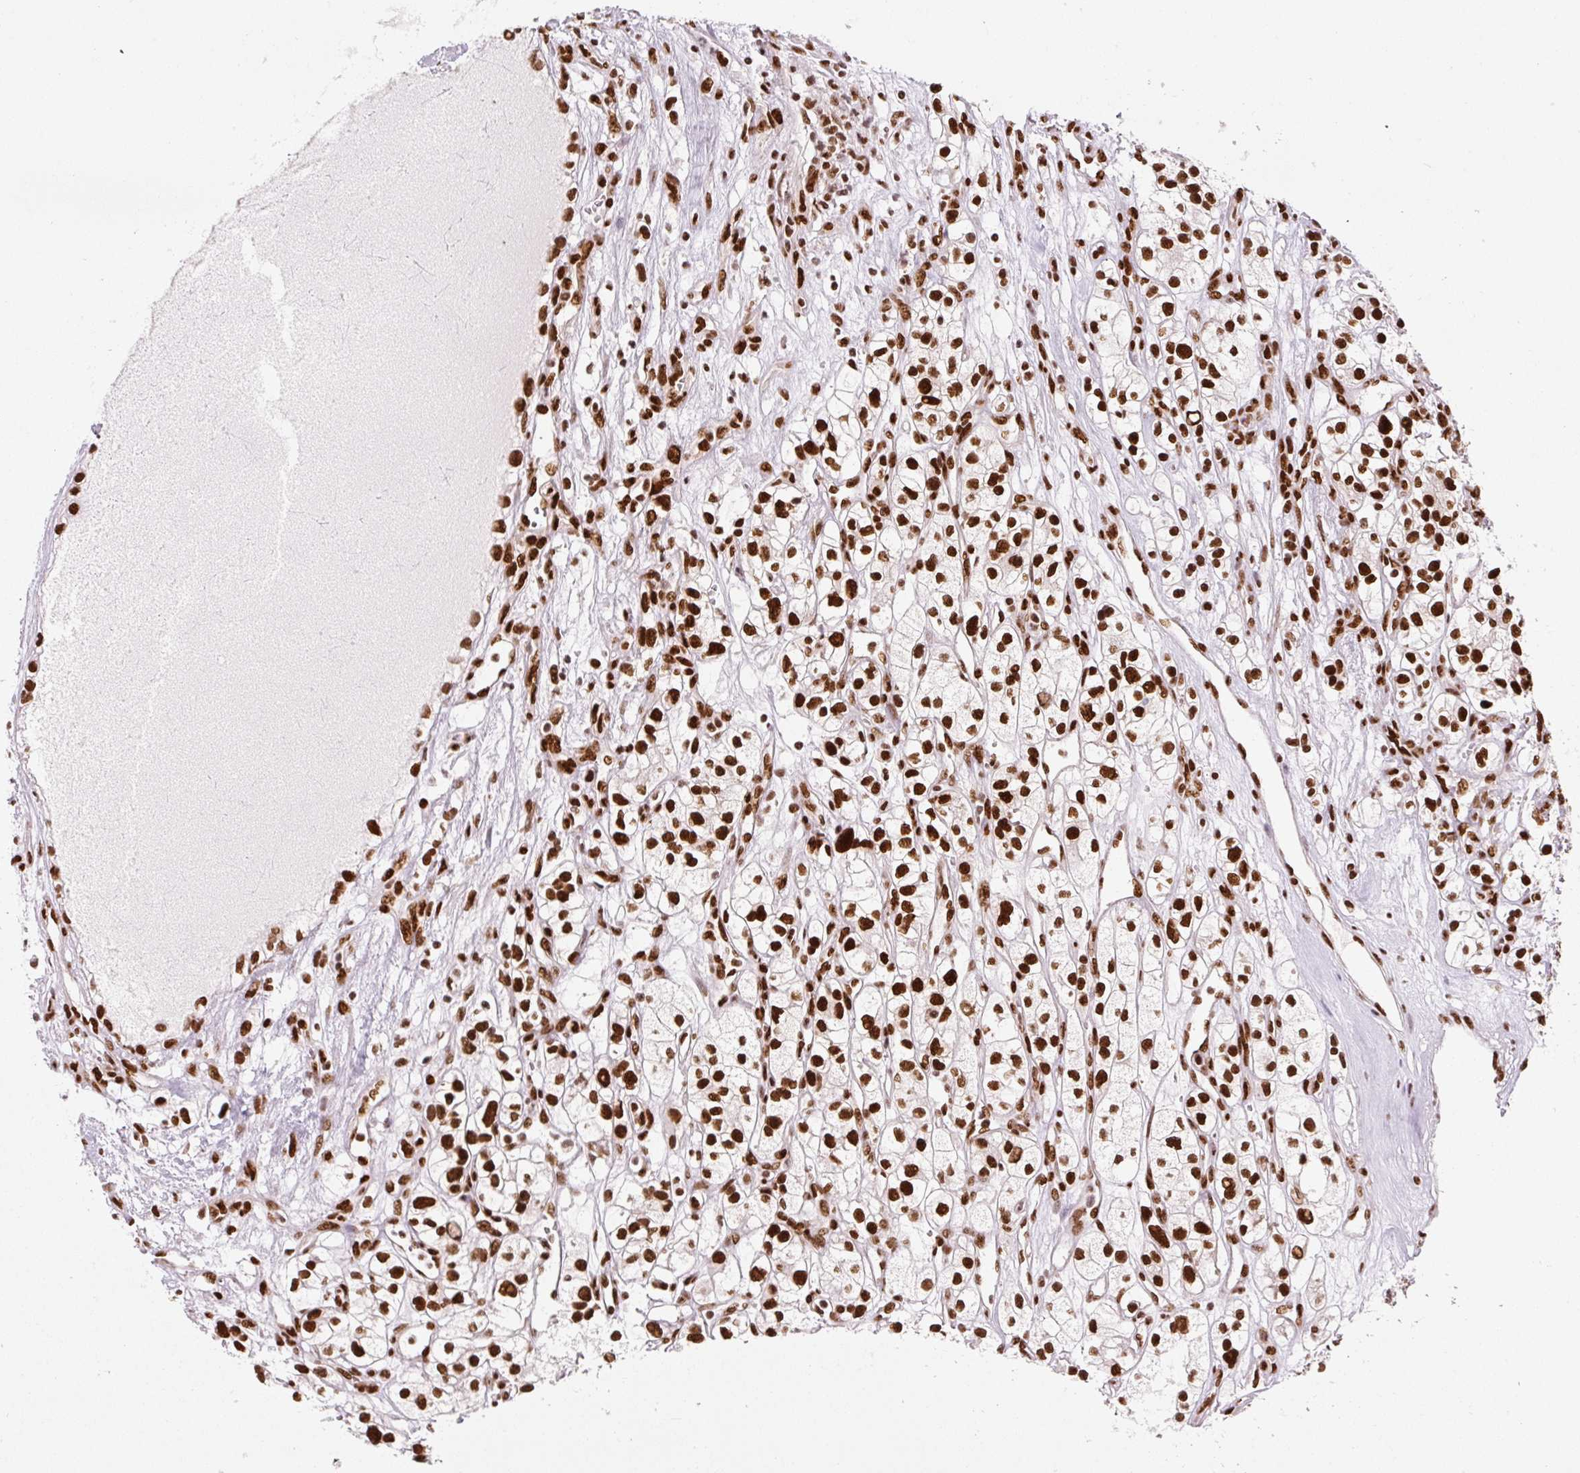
{"staining": {"intensity": "strong", "quantity": ">75%", "location": "nuclear"}, "tissue": "renal cancer", "cell_type": "Tumor cells", "image_type": "cancer", "snomed": [{"axis": "morphology", "description": "Adenocarcinoma, NOS"}, {"axis": "topography", "description": "Kidney"}], "caption": "Immunohistochemistry photomicrograph of neoplastic tissue: human renal adenocarcinoma stained using IHC displays high levels of strong protein expression localized specifically in the nuclear of tumor cells, appearing as a nuclear brown color.", "gene": "FUS", "patient": {"sex": "female", "age": 57}}